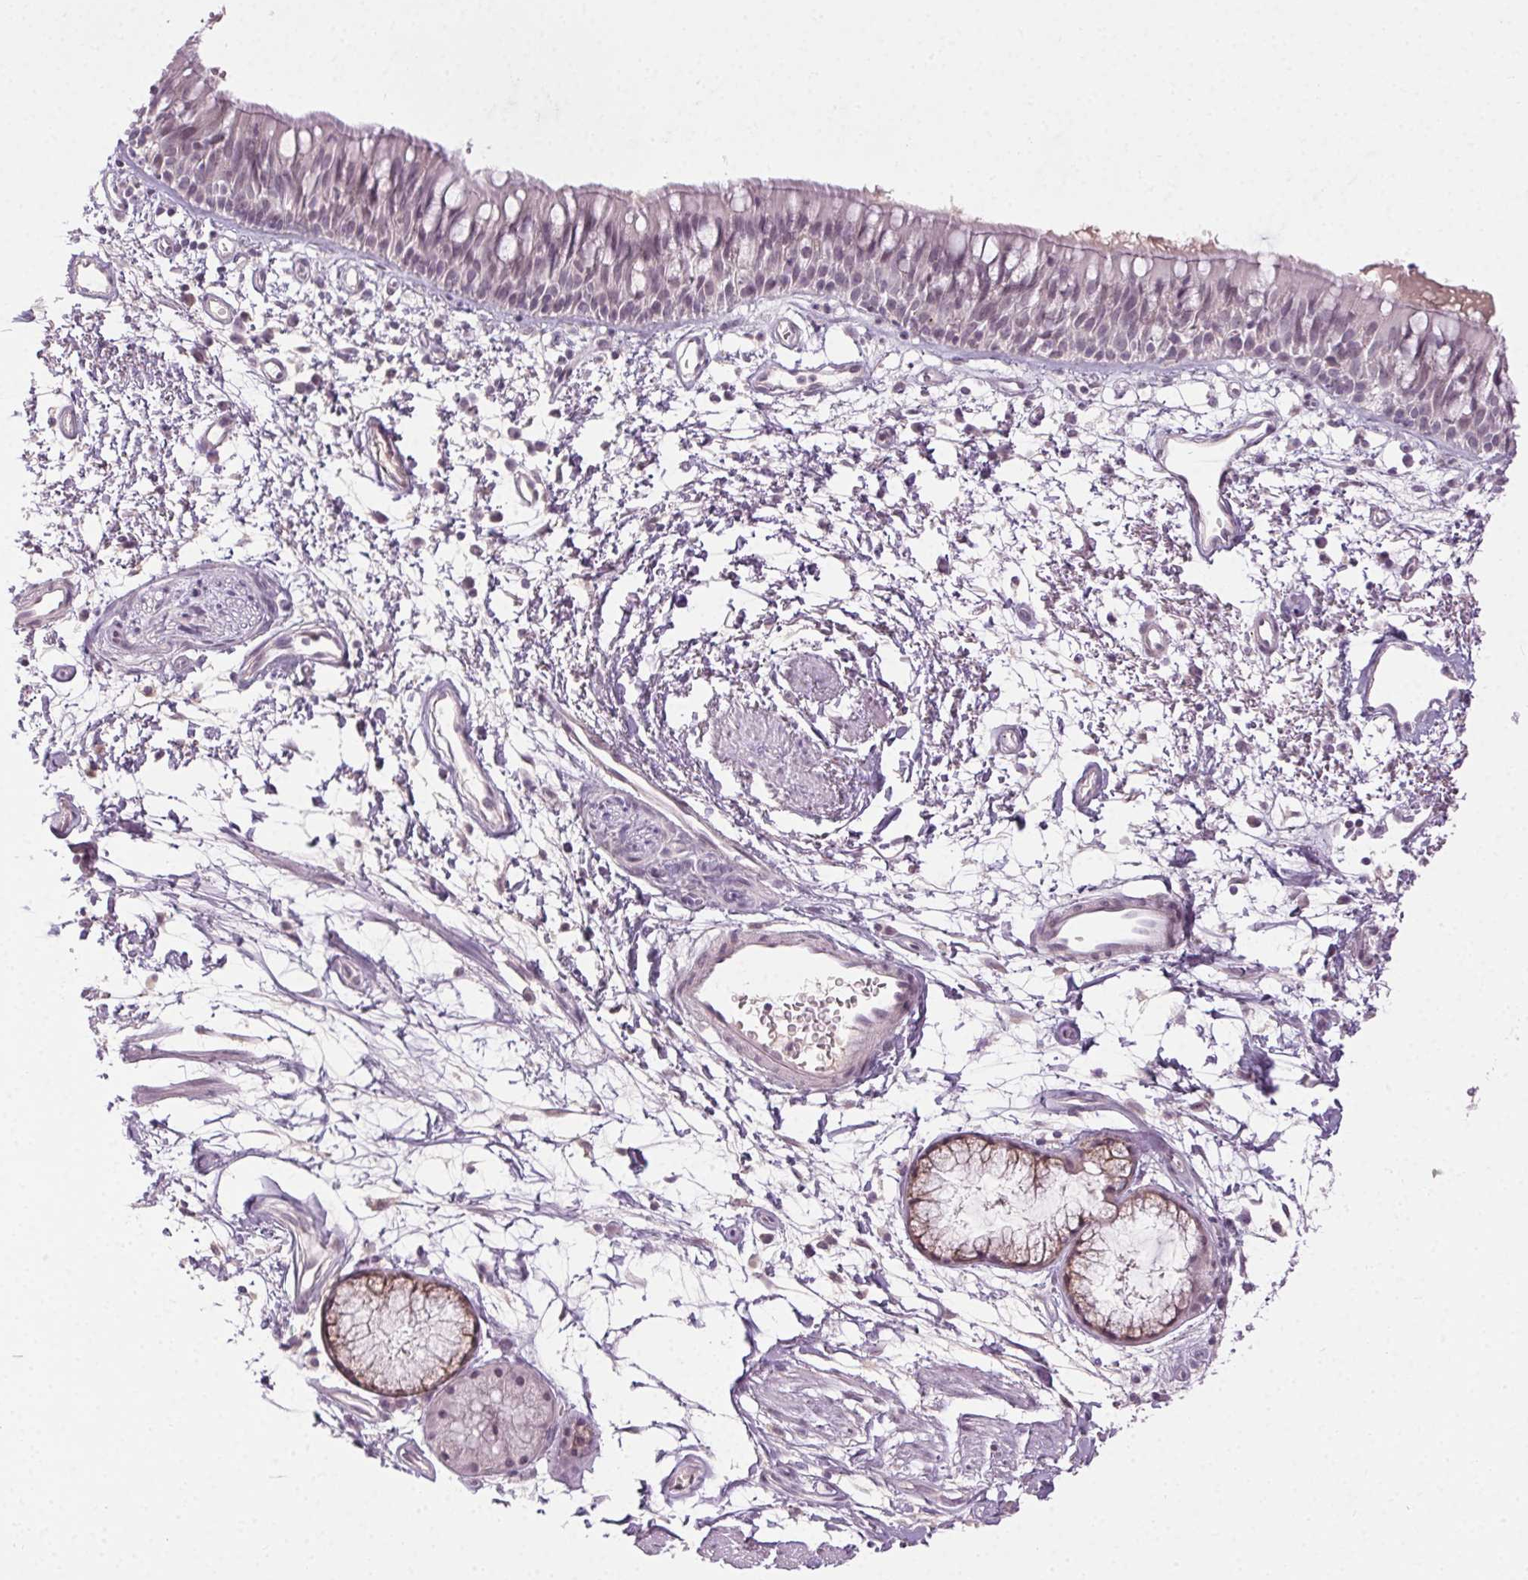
{"staining": {"intensity": "negative", "quantity": "none", "location": "none"}, "tissue": "bronchus", "cell_type": "Respiratory epithelial cells", "image_type": "normal", "snomed": [{"axis": "morphology", "description": "Normal tissue, NOS"}, {"axis": "morphology", "description": "Squamous cell carcinoma, NOS"}, {"axis": "topography", "description": "Cartilage tissue"}, {"axis": "topography", "description": "Bronchus"}, {"axis": "topography", "description": "Lung"}], "caption": "DAB (3,3'-diaminobenzidine) immunohistochemical staining of unremarkable human bronchus demonstrates no significant positivity in respiratory epithelial cells.", "gene": "FAM168A", "patient": {"sex": "male", "age": 66}}